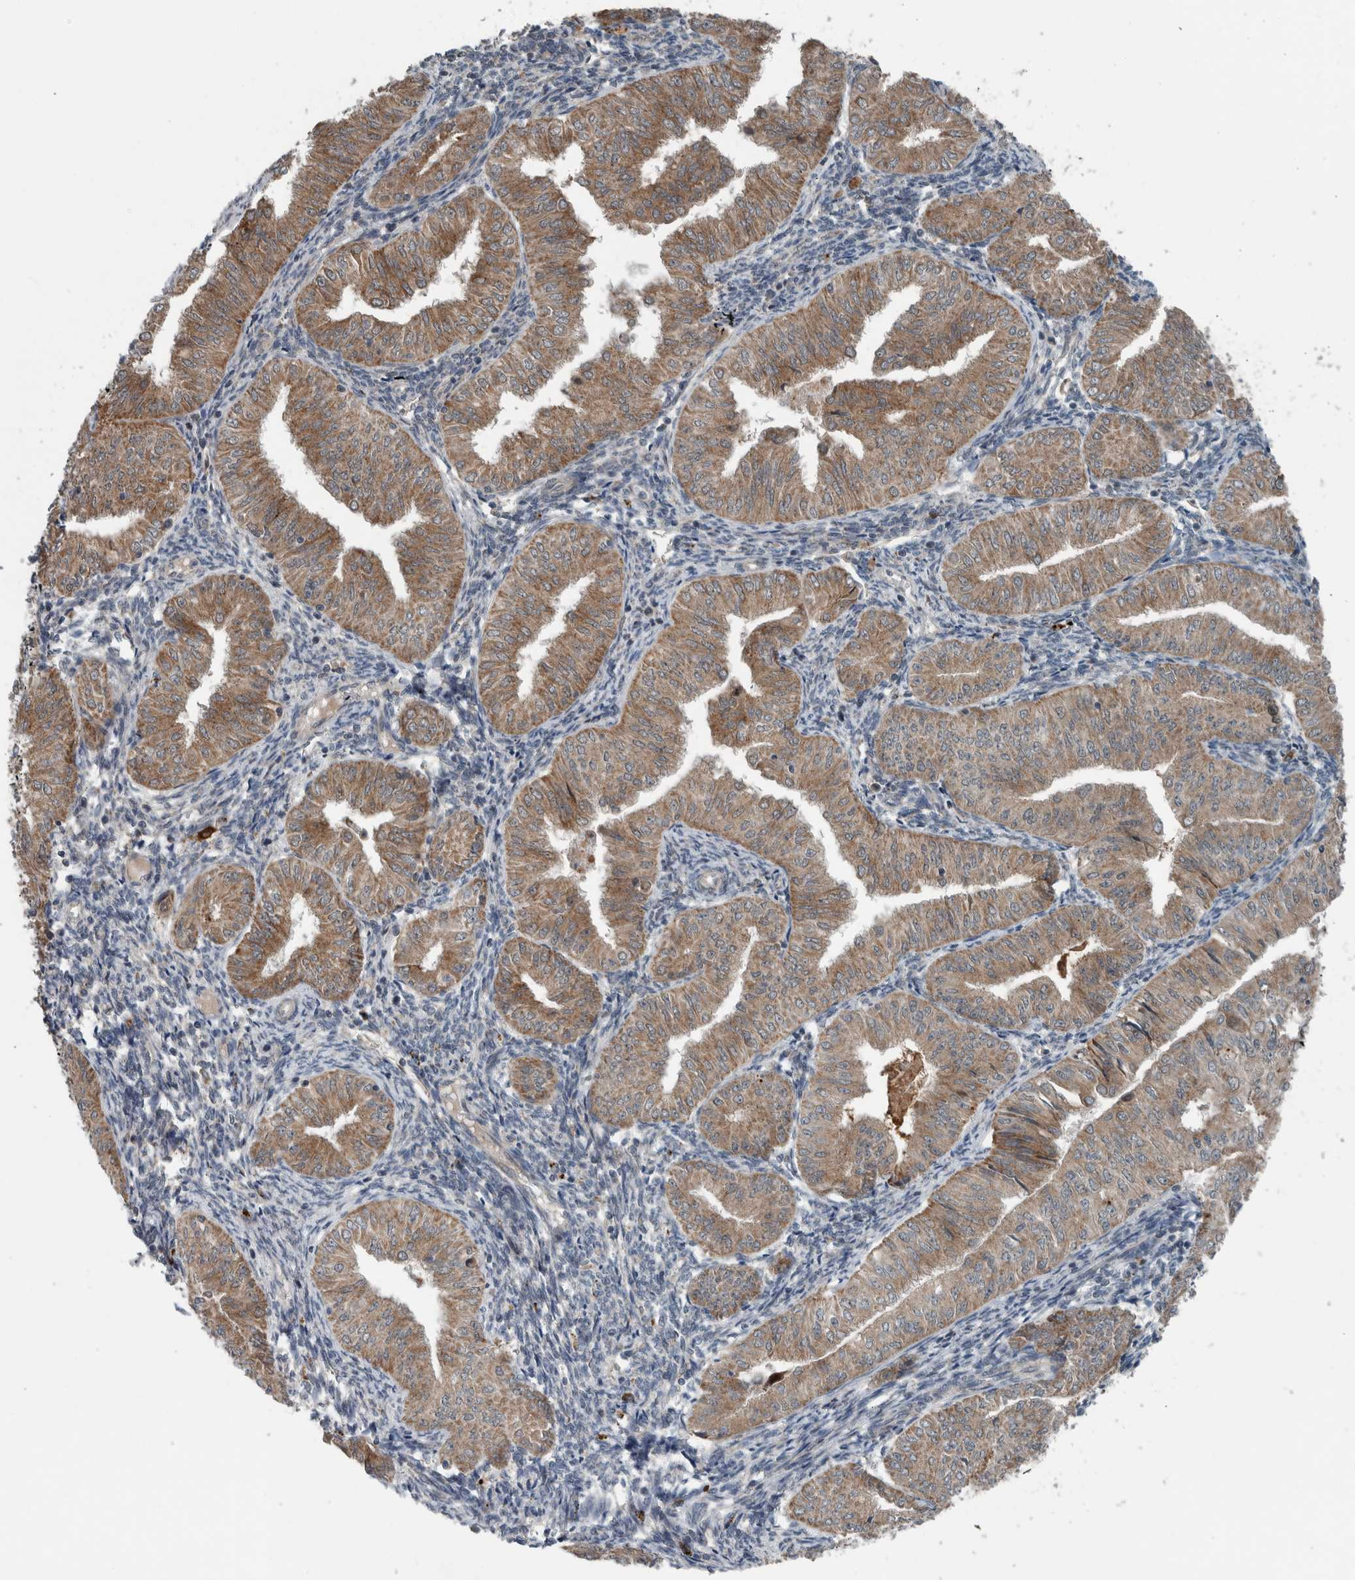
{"staining": {"intensity": "moderate", "quantity": ">75%", "location": "cytoplasmic/membranous"}, "tissue": "endometrial cancer", "cell_type": "Tumor cells", "image_type": "cancer", "snomed": [{"axis": "morphology", "description": "Normal tissue, NOS"}, {"axis": "morphology", "description": "Adenocarcinoma, NOS"}, {"axis": "topography", "description": "Endometrium"}], "caption": "IHC of human endometrial cancer (adenocarcinoma) reveals medium levels of moderate cytoplasmic/membranous positivity in approximately >75% of tumor cells. (Stains: DAB (3,3'-diaminobenzidine) in brown, nuclei in blue, Microscopy: brightfield microscopy at high magnification).", "gene": "GBA2", "patient": {"sex": "female", "age": 53}}